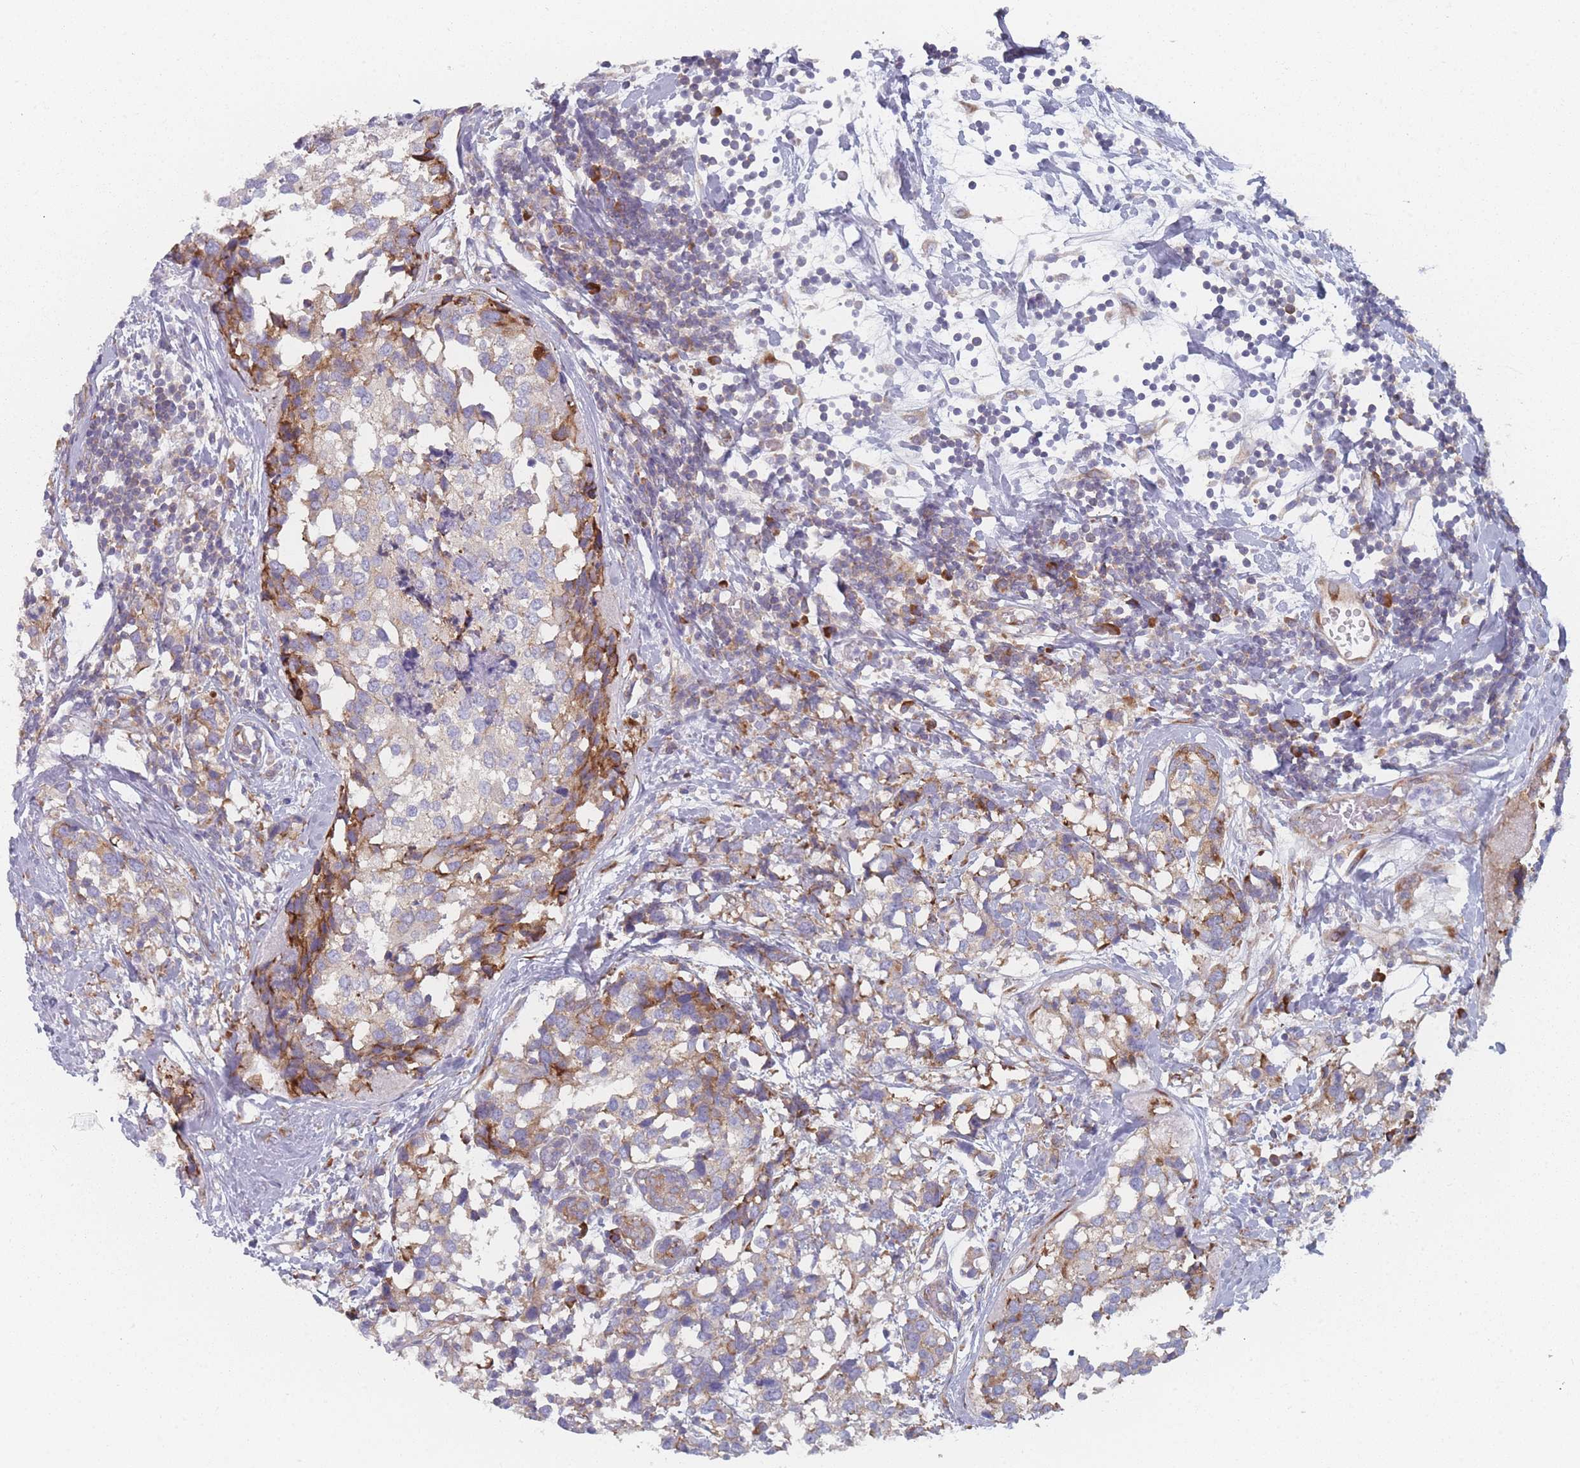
{"staining": {"intensity": "moderate", "quantity": "<25%", "location": "cytoplasmic/membranous"}, "tissue": "breast cancer", "cell_type": "Tumor cells", "image_type": "cancer", "snomed": [{"axis": "morphology", "description": "Lobular carcinoma"}, {"axis": "topography", "description": "Breast"}], "caption": "Breast lobular carcinoma stained for a protein displays moderate cytoplasmic/membranous positivity in tumor cells. (DAB (3,3'-diaminobenzidine) IHC with brightfield microscopy, high magnification).", "gene": "CACNG5", "patient": {"sex": "female", "age": 59}}